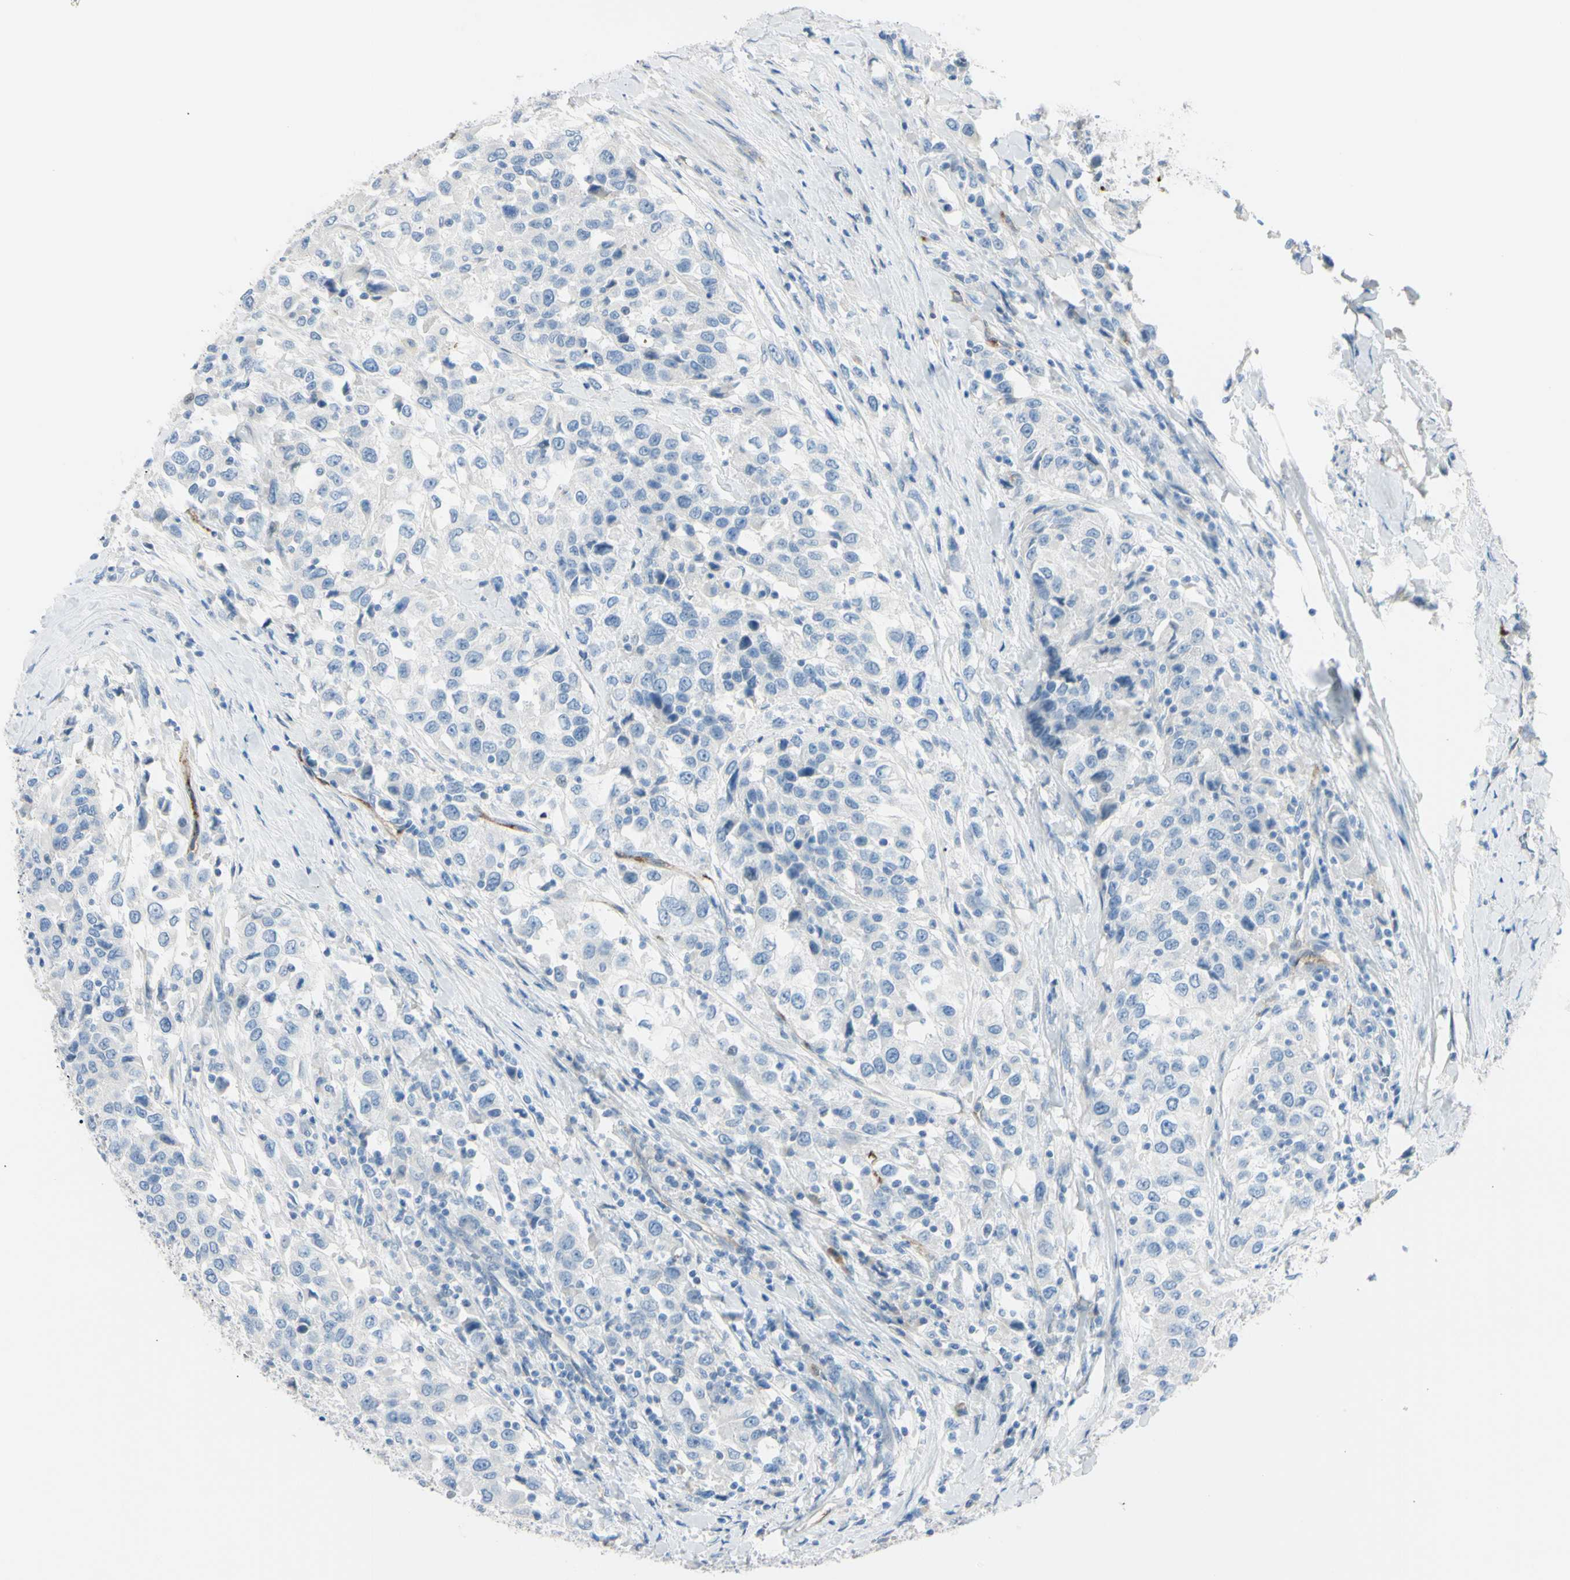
{"staining": {"intensity": "negative", "quantity": "none", "location": "none"}, "tissue": "urothelial cancer", "cell_type": "Tumor cells", "image_type": "cancer", "snomed": [{"axis": "morphology", "description": "Urothelial carcinoma, High grade"}, {"axis": "topography", "description": "Urinary bladder"}], "caption": "Immunohistochemistry histopathology image of neoplastic tissue: urothelial cancer stained with DAB reveals no significant protein staining in tumor cells.", "gene": "FOLH1", "patient": {"sex": "female", "age": 80}}